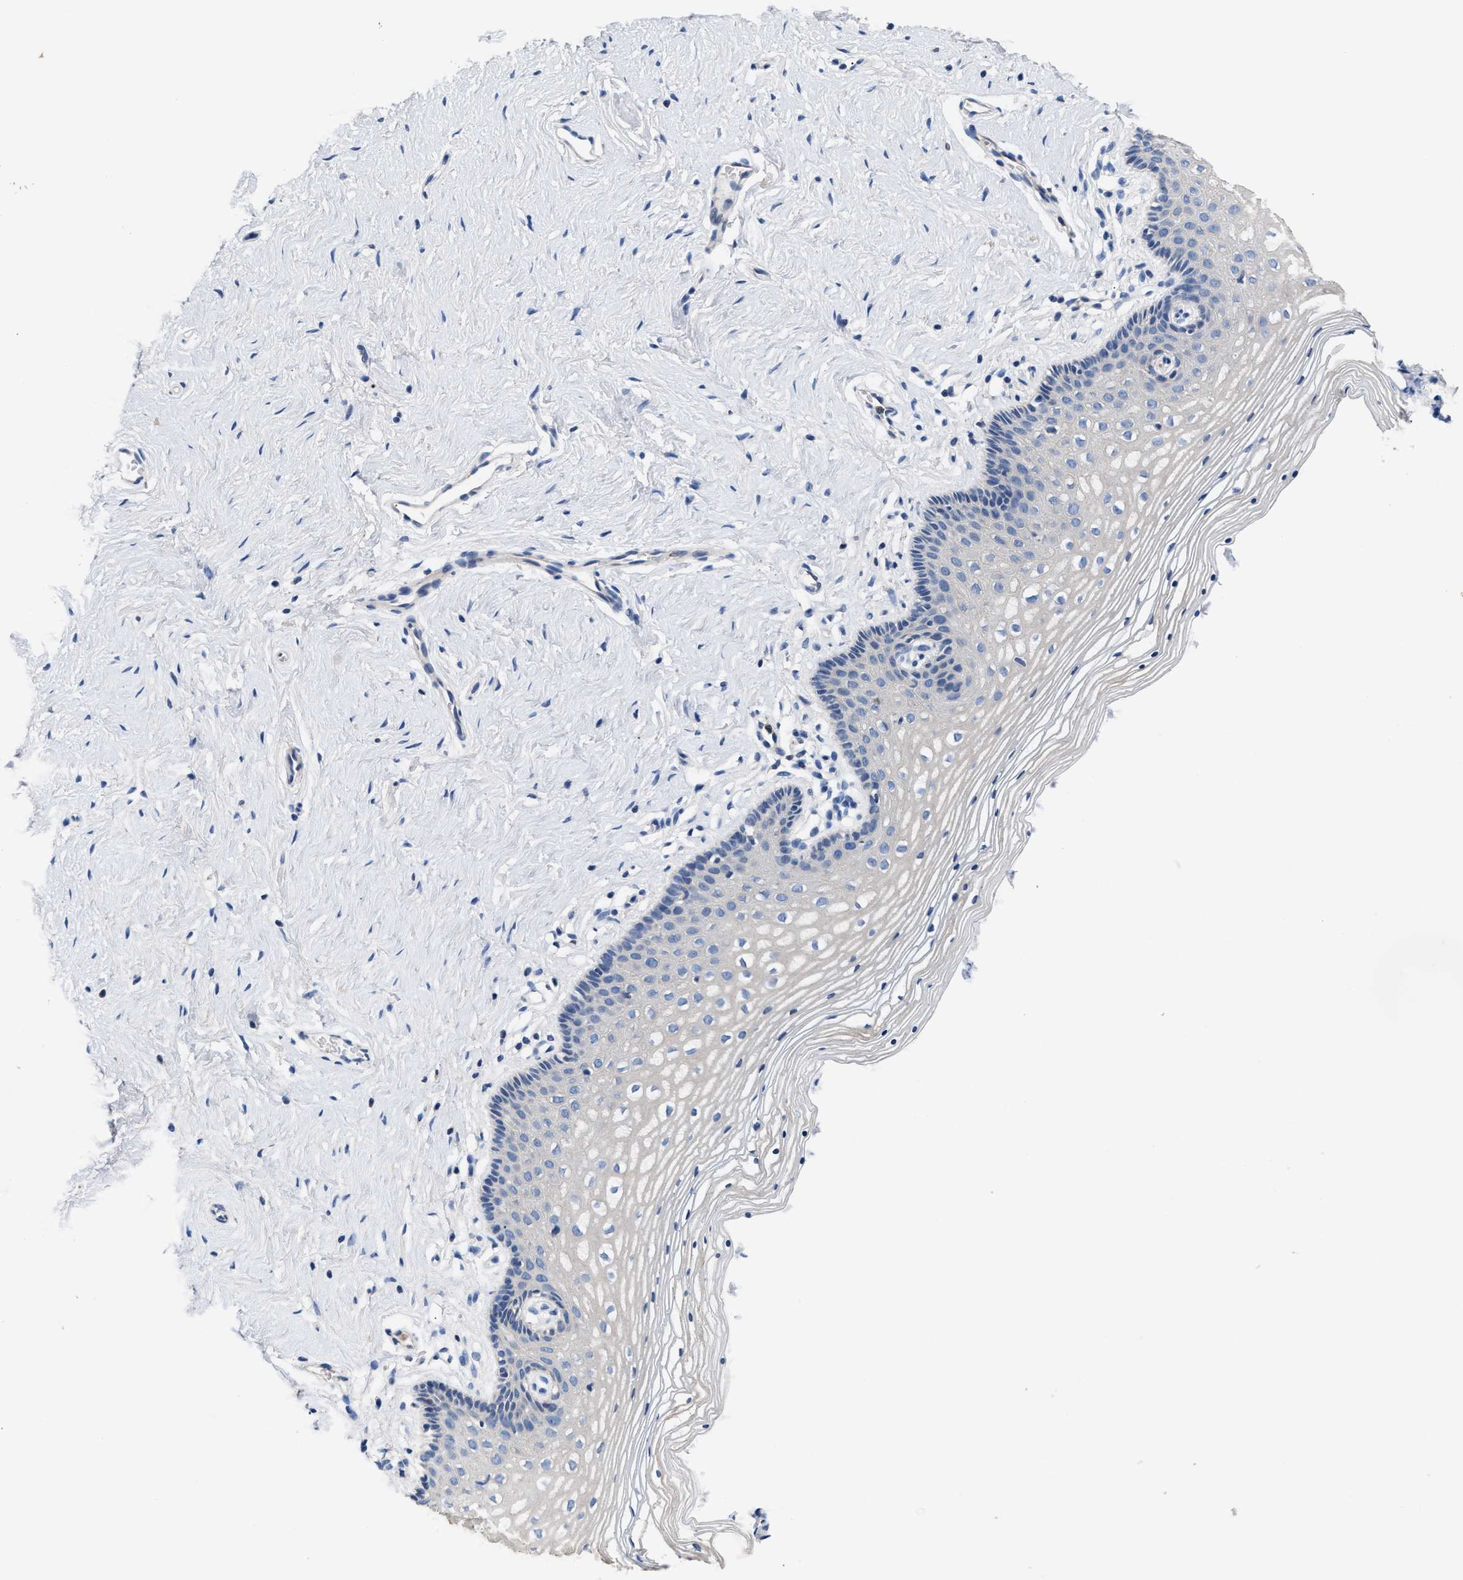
{"staining": {"intensity": "negative", "quantity": "none", "location": "none"}, "tissue": "vagina", "cell_type": "Squamous epithelial cells", "image_type": "normal", "snomed": [{"axis": "morphology", "description": "Normal tissue, NOS"}, {"axis": "topography", "description": "Vagina"}], "caption": "Protein analysis of unremarkable vagina reveals no significant expression in squamous epithelial cells.", "gene": "CCDC171", "patient": {"sex": "female", "age": 32}}